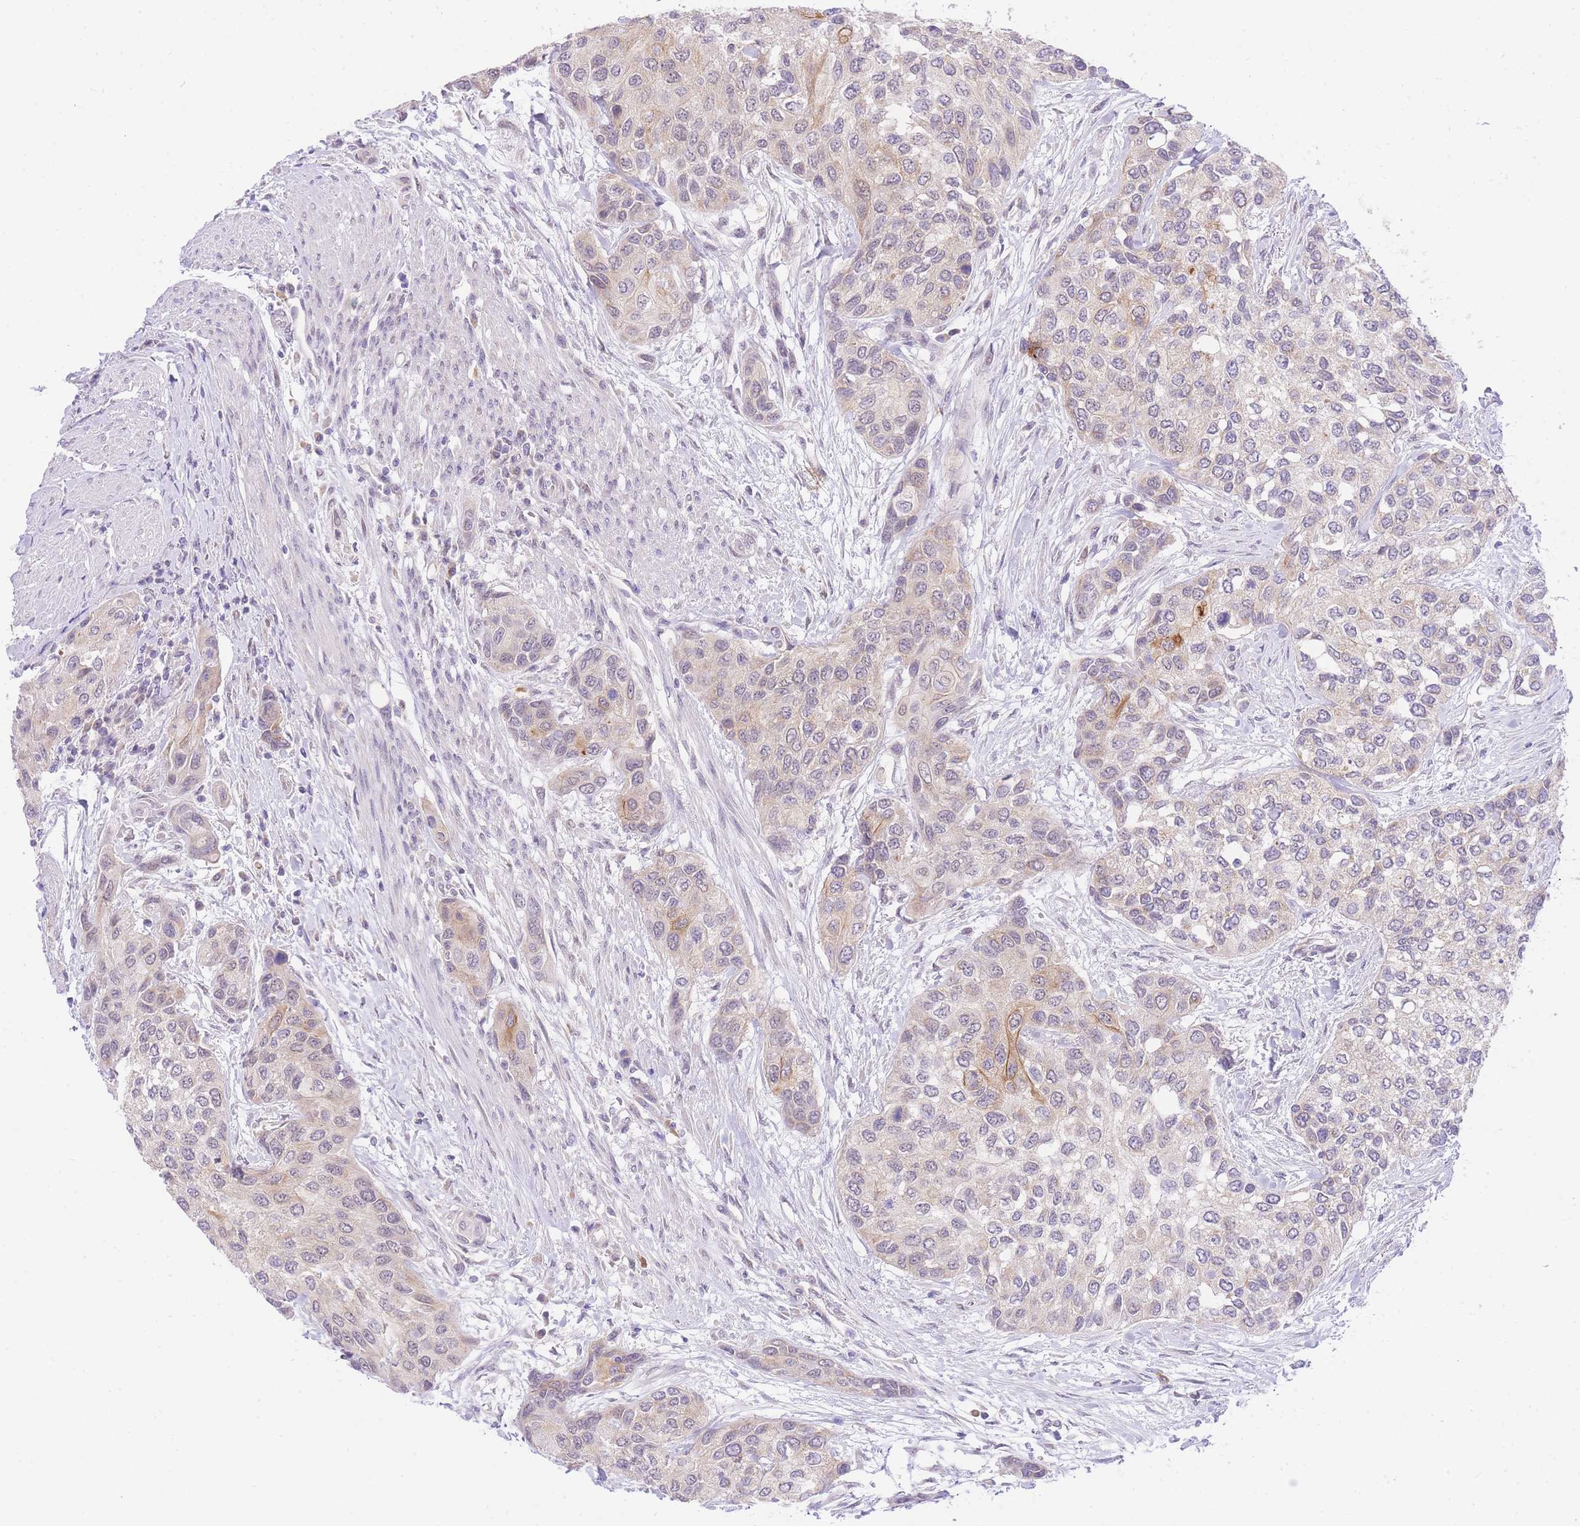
{"staining": {"intensity": "moderate", "quantity": "<25%", "location": "cytoplasmic/membranous"}, "tissue": "urothelial cancer", "cell_type": "Tumor cells", "image_type": "cancer", "snomed": [{"axis": "morphology", "description": "Normal tissue, NOS"}, {"axis": "morphology", "description": "Urothelial carcinoma, High grade"}, {"axis": "topography", "description": "Vascular tissue"}, {"axis": "topography", "description": "Urinary bladder"}], "caption": "IHC of urothelial cancer displays low levels of moderate cytoplasmic/membranous staining in about <25% of tumor cells.", "gene": "UBXN7", "patient": {"sex": "female", "age": 56}}